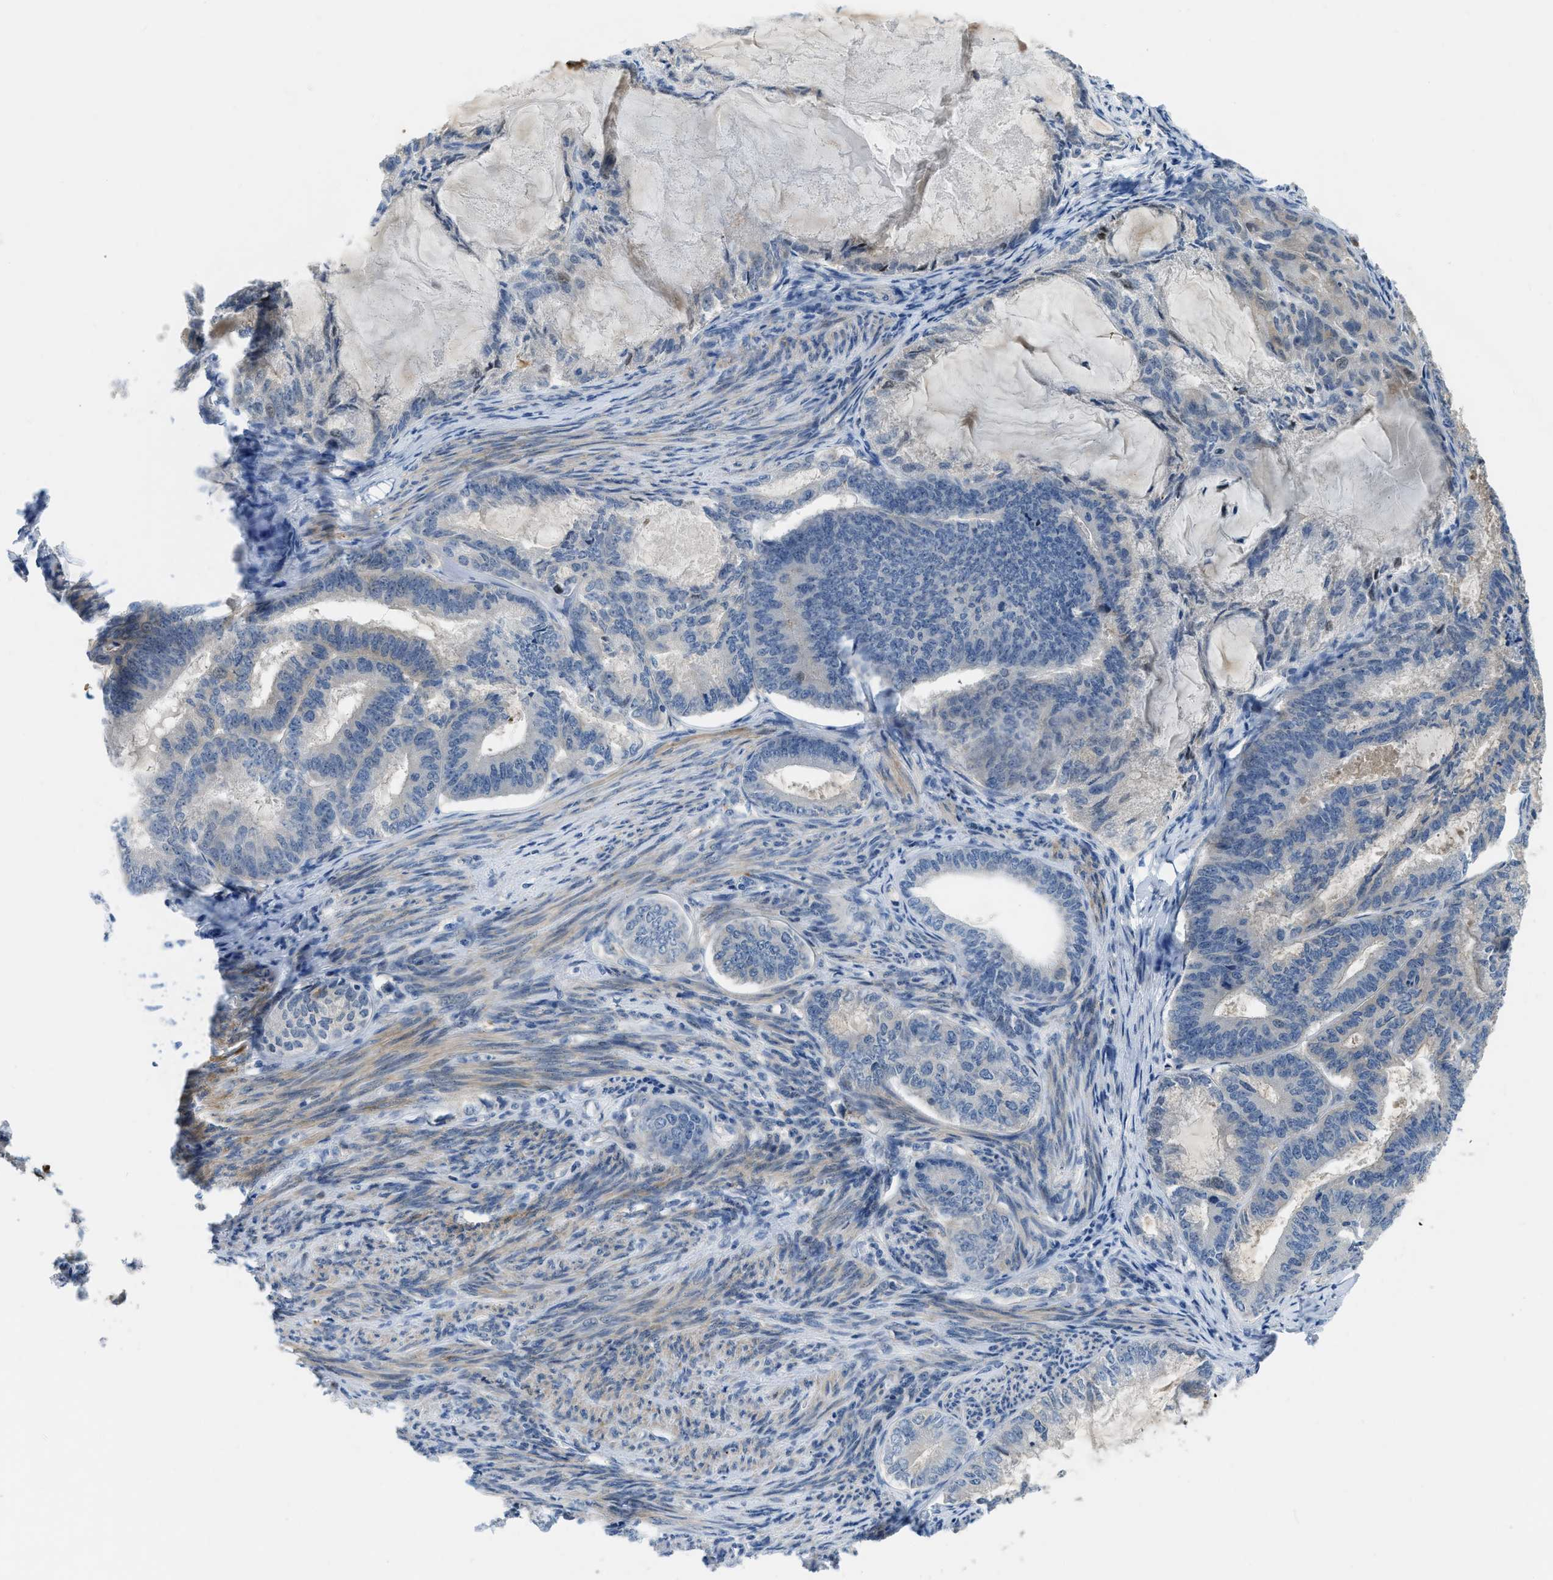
{"staining": {"intensity": "negative", "quantity": "none", "location": "none"}, "tissue": "endometrial cancer", "cell_type": "Tumor cells", "image_type": "cancer", "snomed": [{"axis": "morphology", "description": "Adenocarcinoma, NOS"}, {"axis": "topography", "description": "Endometrium"}], "caption": "DAB immunohistochemical staining of endometrial cancer shows no significant staining in tumor cells.", "gene": "PFKP", "patient": {"sex": "female", "age": 86}}